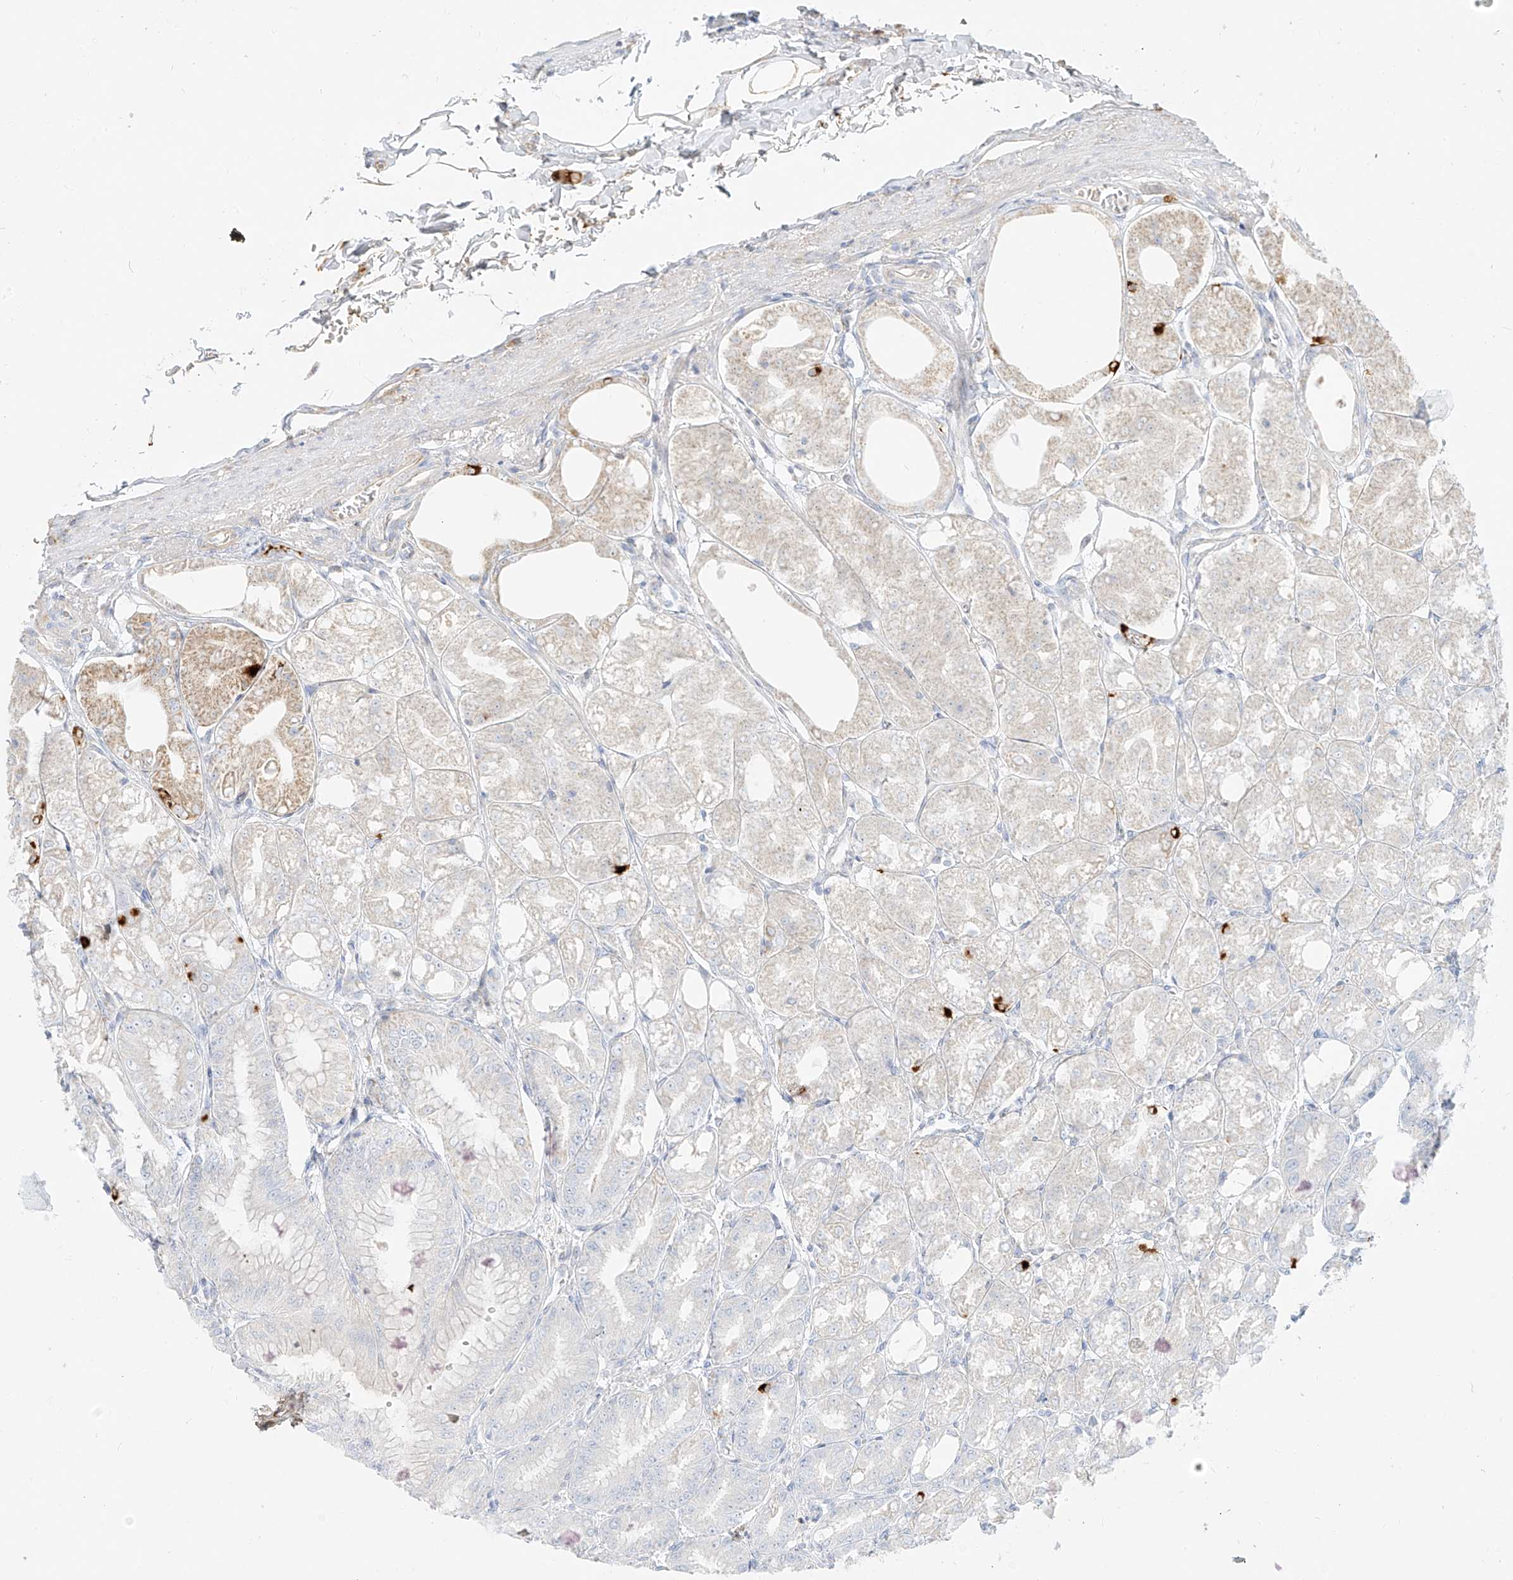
{"staining": {"intensity": "moderate", "quantity": "<25%", "location": "cytoplasmic/membranous"}, "tissue": "stomach", "cell_type": "Glandular cells", "image_type": "normal", "snomed": [{"axis": "morphology", "description": "Normal tissue, NOS"}, {"axis": "topography", "description": "Stomach, lower"}], "caption": "DAB immunohistochemical staining of normal stomach reveals moderate cytoplasmic/membranous protein positivity in approximately <25% of glandular cells.", "gene": "OCSTAMP", "patient": {"sex": "male", "age": 71}}